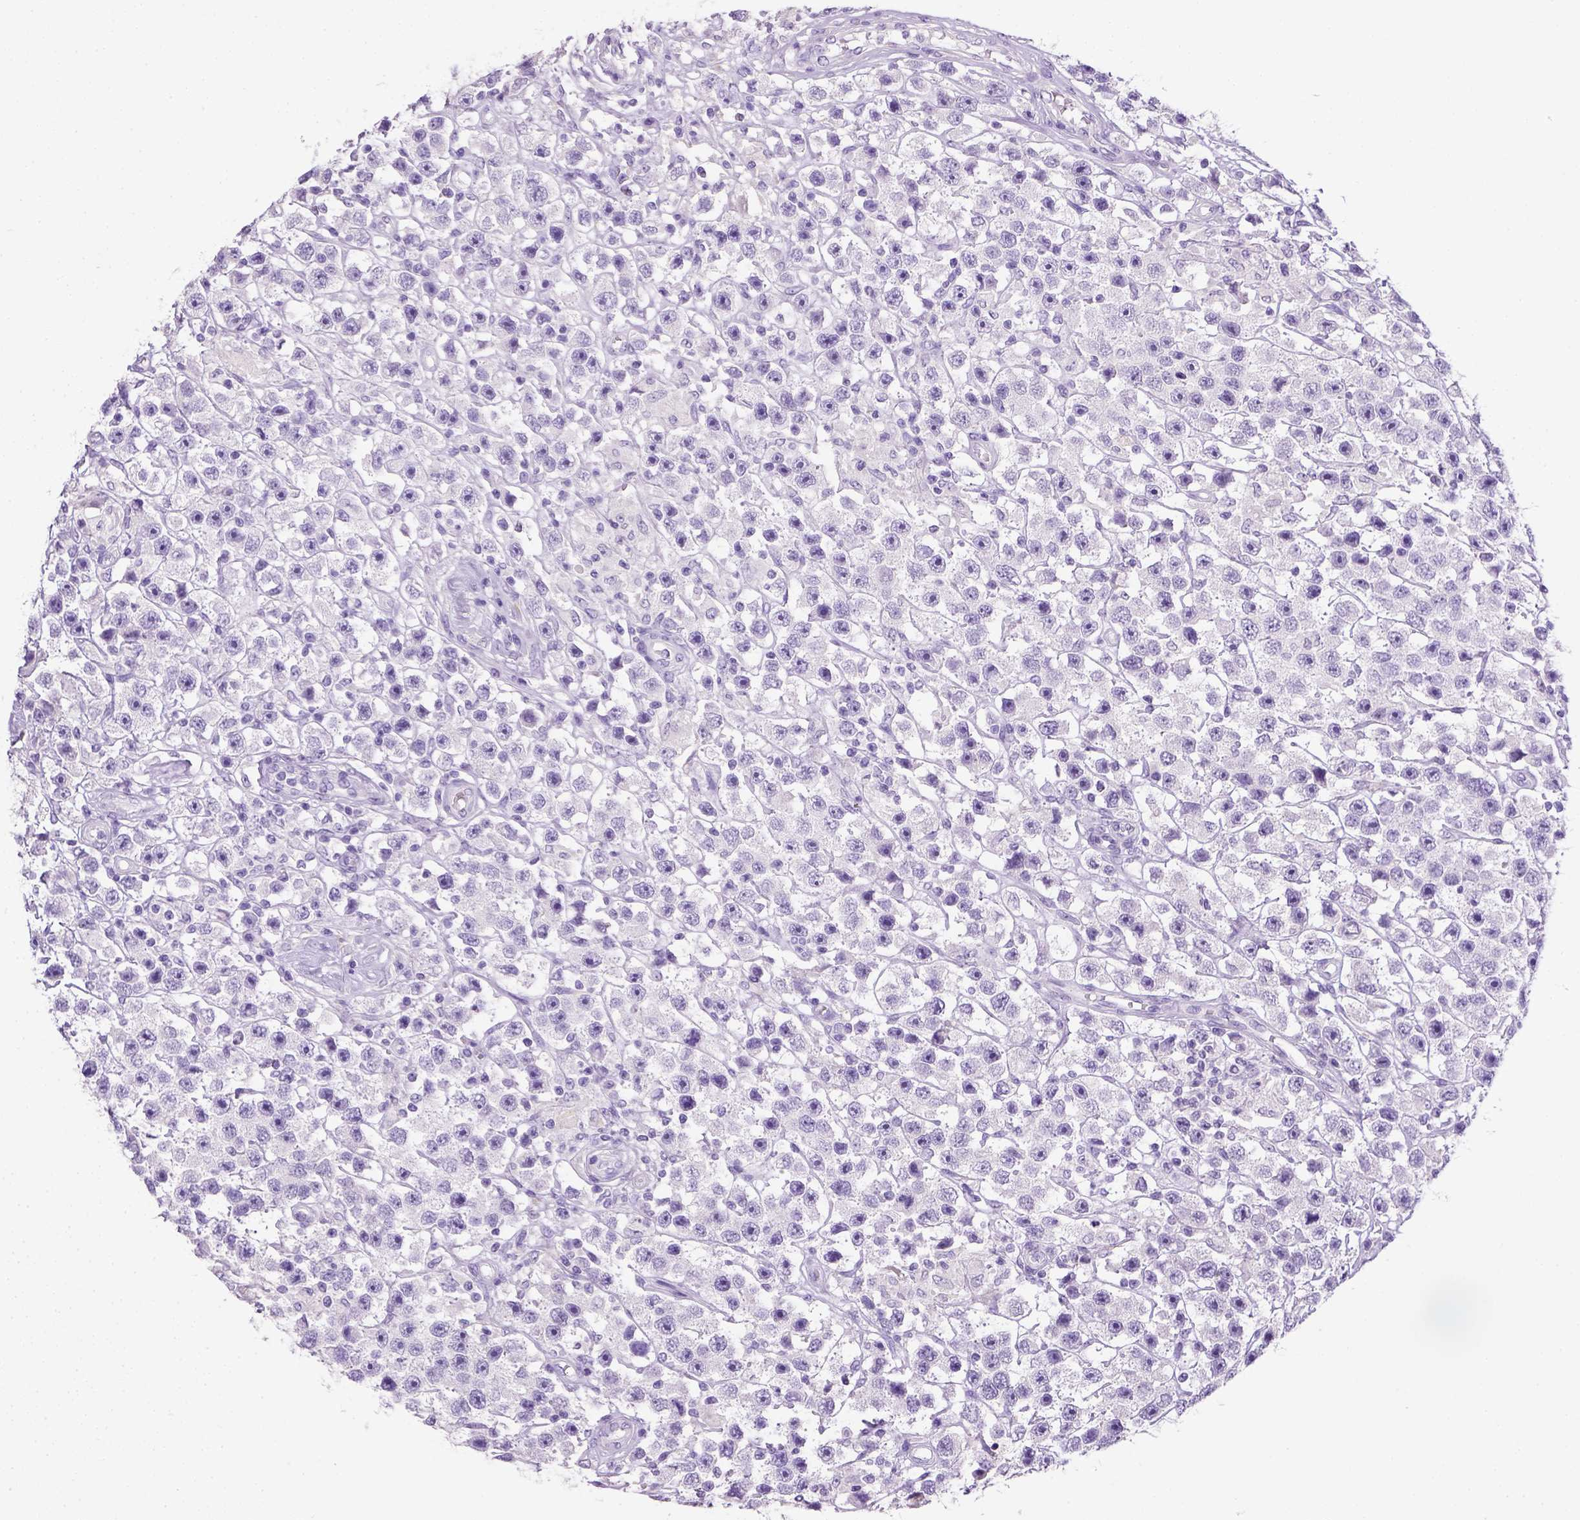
{"staining": {"intensity": "negative", "quantity": "none", "location": "none"}, "tissue": "testis cancer", "cell_type": "Tumor cells", "image_type": "cancer", "snomed": [{"axis": "morphology", "description": "Seminoma, NOS"}, {"axis": "topography", "description": "Testis"}], "caption": "This is an IHC image of human seminoma (testis). There is no expression in tumor cells.", "gene": "KRT71", "patient": {"sex": "male", "age": 45}}